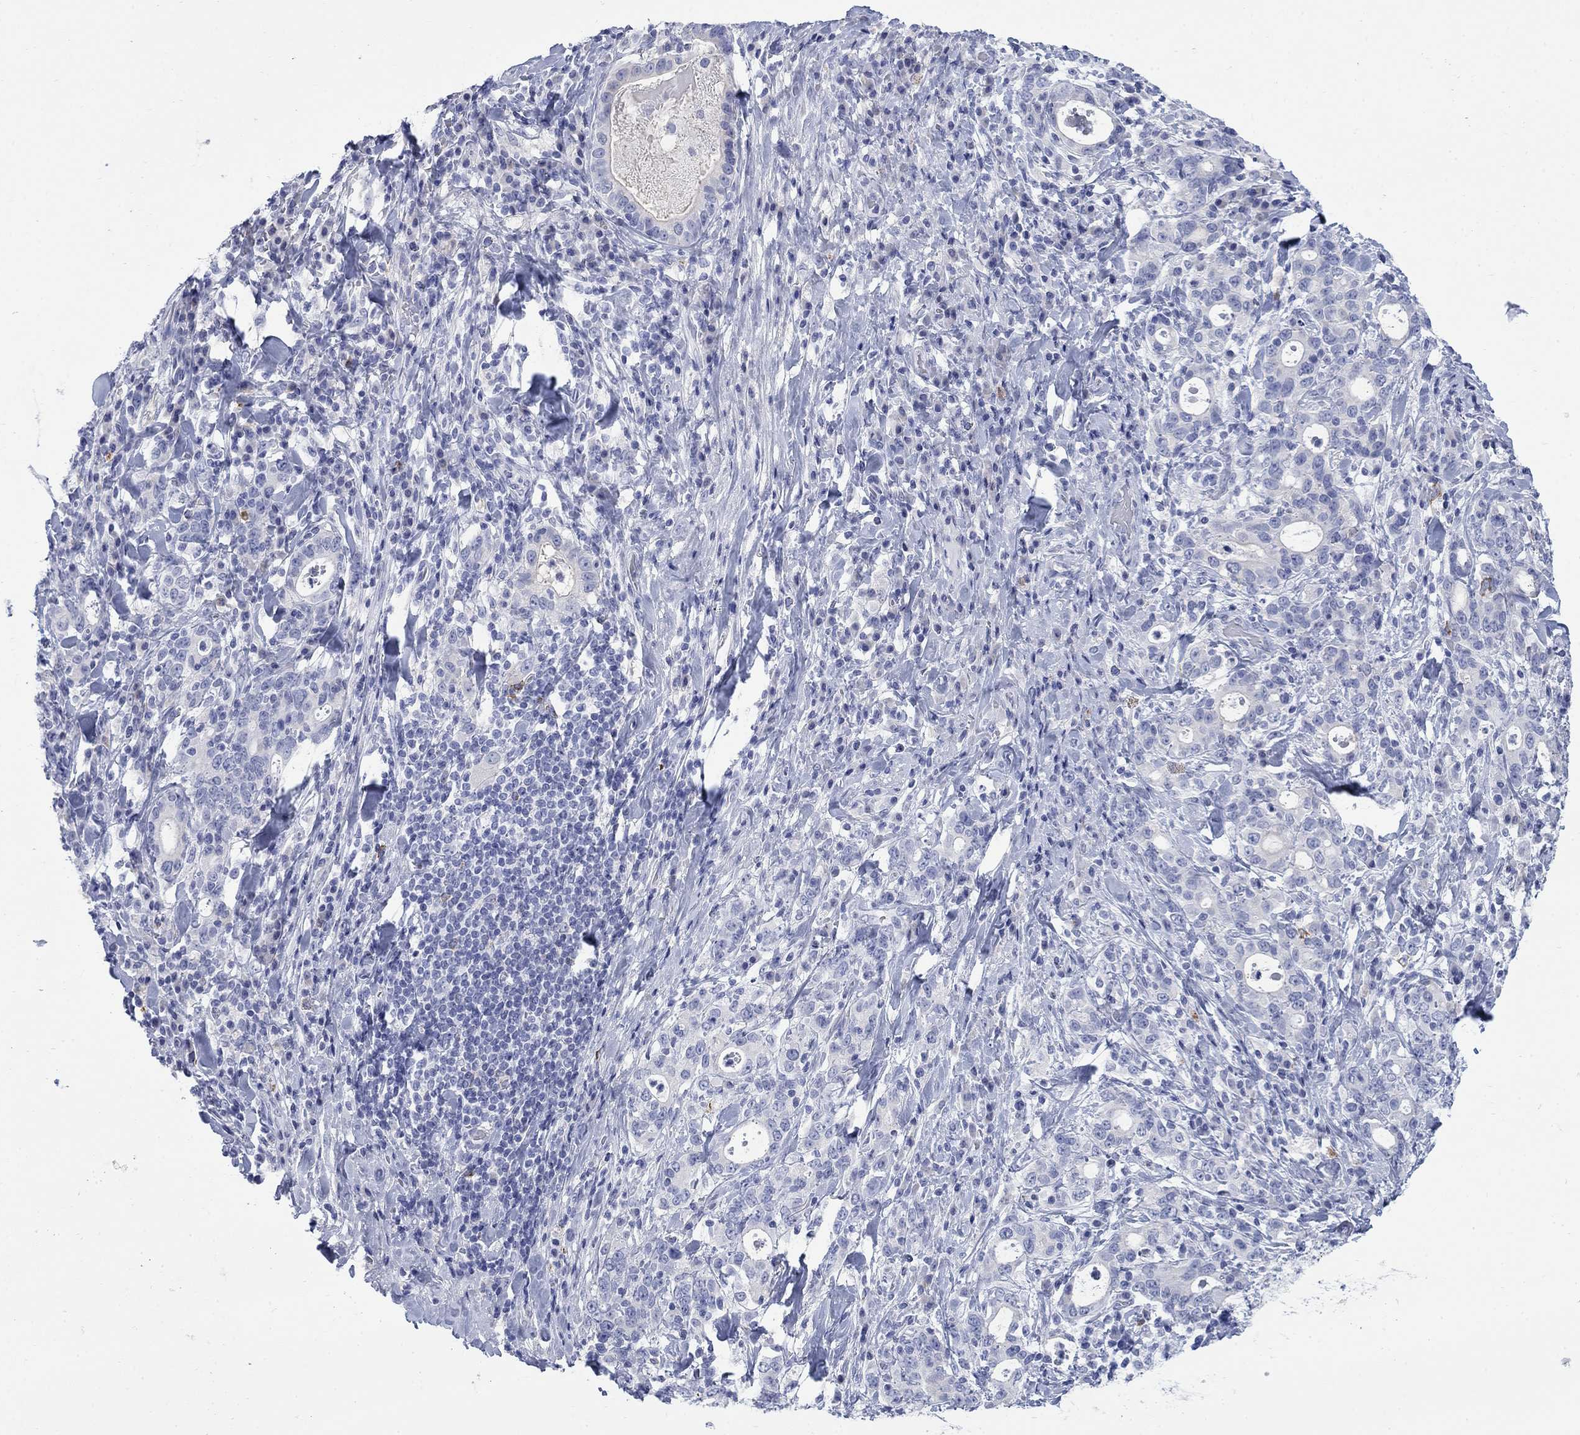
{"staining": {"intensity": "negative", "quantity": "none", "location": "none"}, "tissue": "stomach cancer", "cell_type": "Tumor cells", "image_type": "cancer", "snomed": [{"axis": "morphology", "description": "Adenocarcinoma, NOS"}, {"axis": "topography", "description": "Stomach"}], "caption": "This is a photomicrograph of immunohistochemistry (IHC) staining of stomach cancer, which shows no expression in tumor cells.", "gene": "IGF2BP3", "patient": {"sex": "male", "age": 79}}